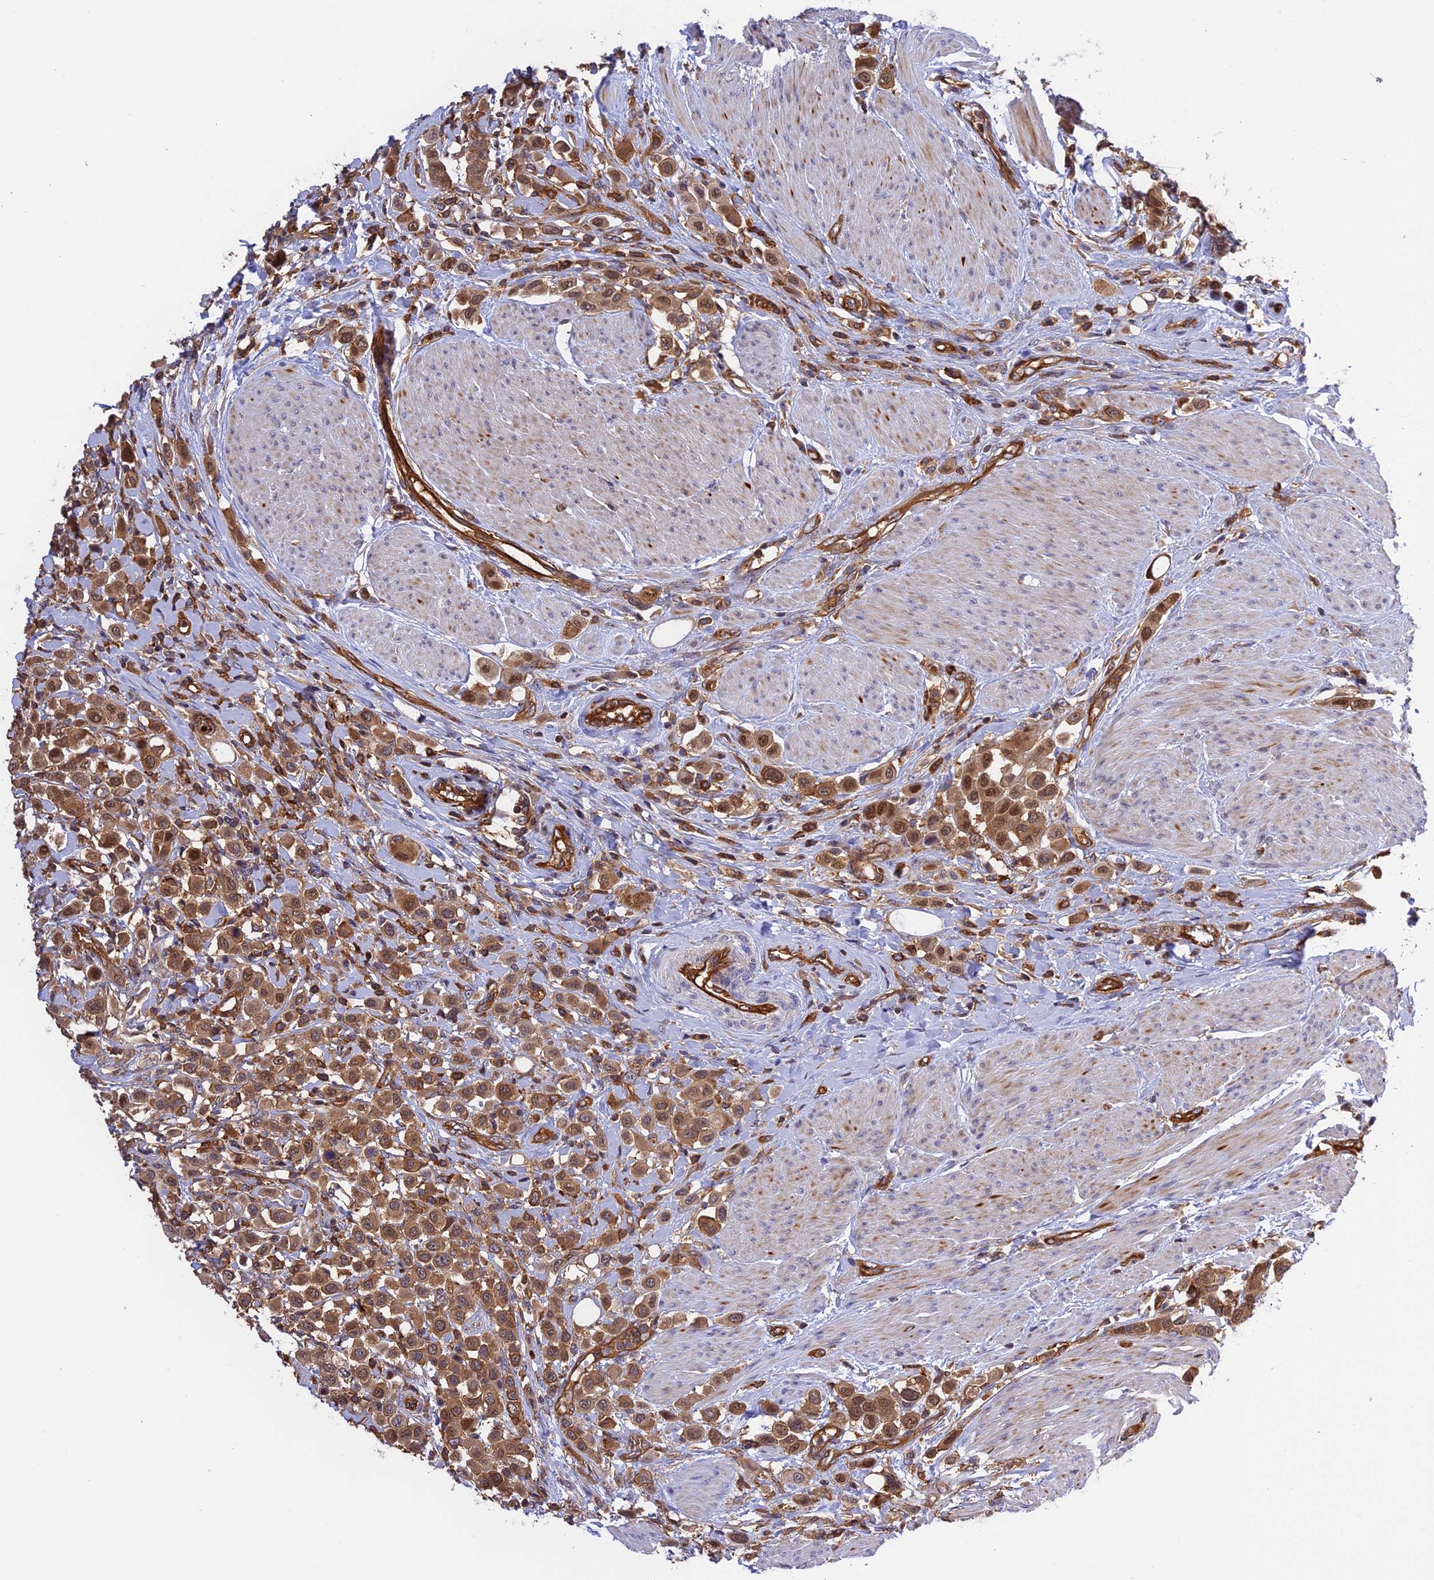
{"staining": {"intensity": "moderate", "quantity": ">75%", "location": "cytoplasmic/membranous,nuclear"}, "tissue": "urothelial cancer", "cell_type": "Tumor cells", "image_type": "cancer", "snomed": [{"axis": "morphology", "description": "Urothelial carcinoma, High grade"}, {"axis": "topography", "description": "Urinary bladder"}], "caption": "Brown immunohistochemical staining in human urothelial cancer exhibits moderate cytoplasmic/membranous and nuclear staining in approximately >75% of tumor cells.", "gene": "C5orf22", "patient": {"sex": "male", "age": 50}}